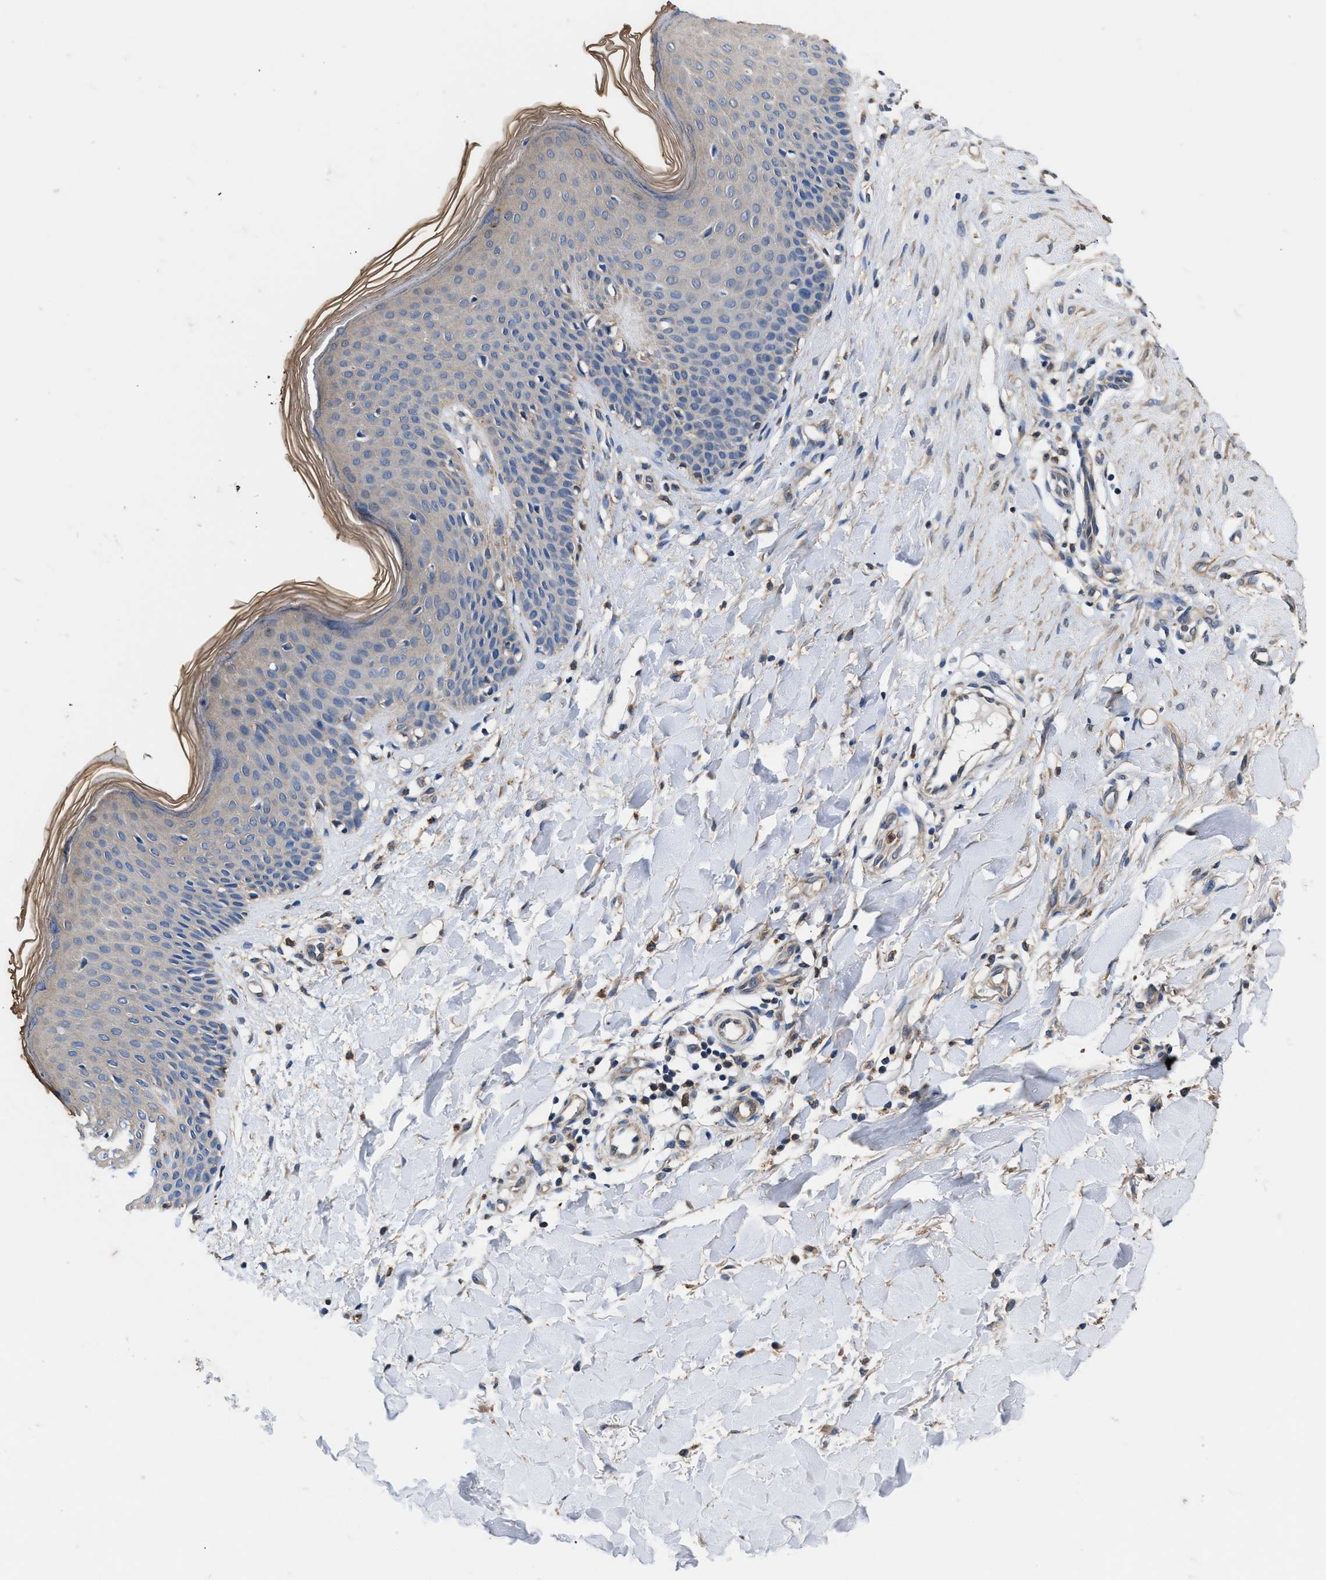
{"staining": {"intensity": "weak", "quantity": ">75%", "location": "cytoplasmic/membranous"}, "tissue": "skin", "cell_type": "Fibroblasts", "image_type": "normal", "snomed": [{"axis": "morphology", "description": "Normal tissue, NOS"}, {"axis": "topography", "description": "Skin"}], "caption": "Skin stained with immunohistochemistry exhibits weak cytoplasmic/membranous expression in about >75% of fibroblasts. (IHC, brightfield microscopy, high magnification).", "gene": "ACLY", "patient": {"sex": "male", "age": 41}}